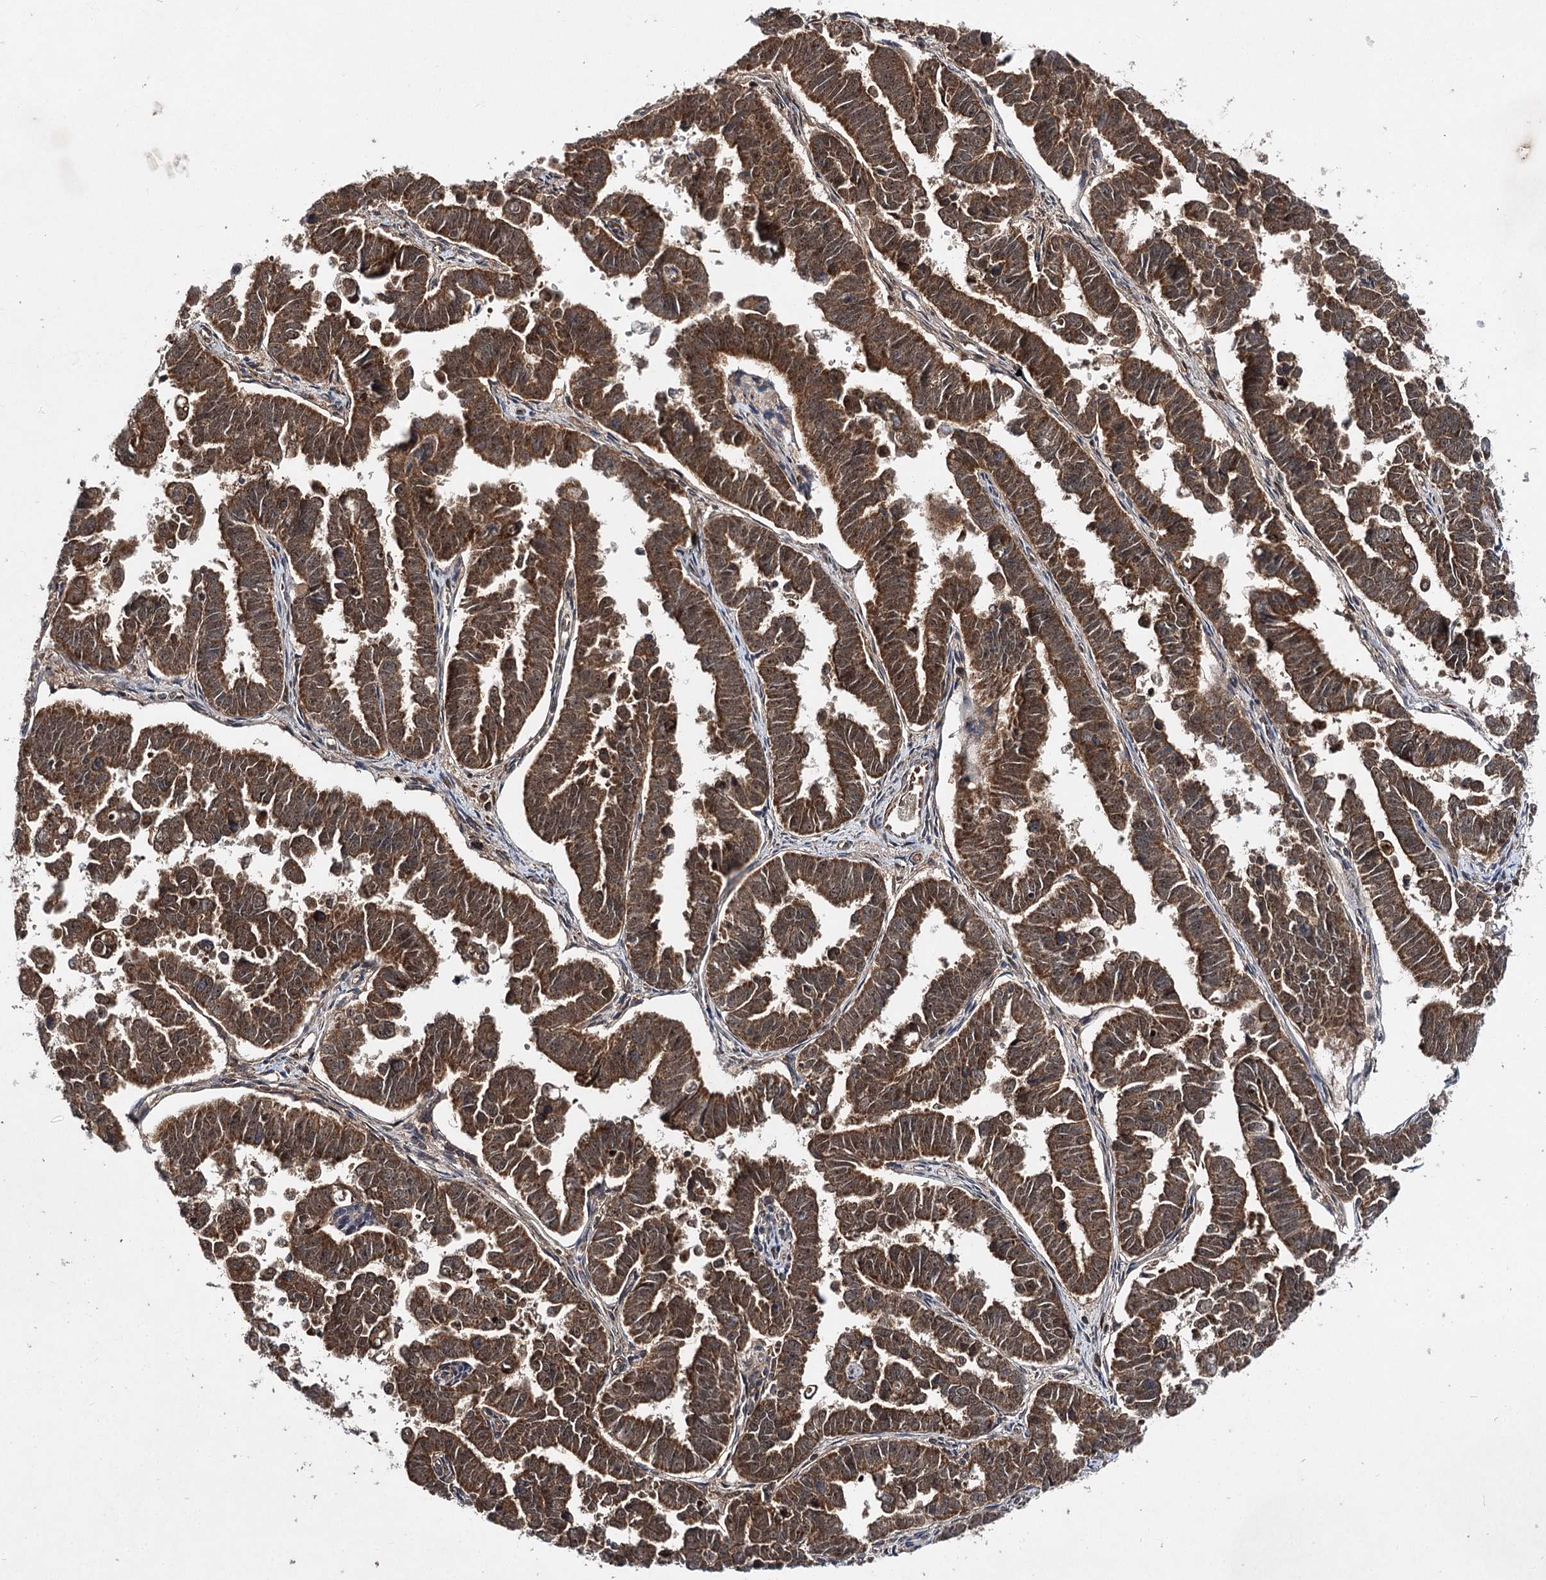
{"staining": {"intensity": "strong", "quantity": ">75%", "location": "cytoplasmic/membranous"}, "tissue": "endometrial cancer", "cell_type": "Tumor cells", "image_type": "cancer", "snomed": [{"axis": "morphology", "description": "Adenocarcinoma, NOS"}, {"axis": "topography", "description": "Endometrium"}], "caption": "Endometrial adenocarcinoma was stained to show a protein in brown. There is high levels of strong cytoplasmic/membranous staining in approximately >75% of tumor cells.", "gene": "MSANTD2", "patient": {"sex": "female", "age": 75}}